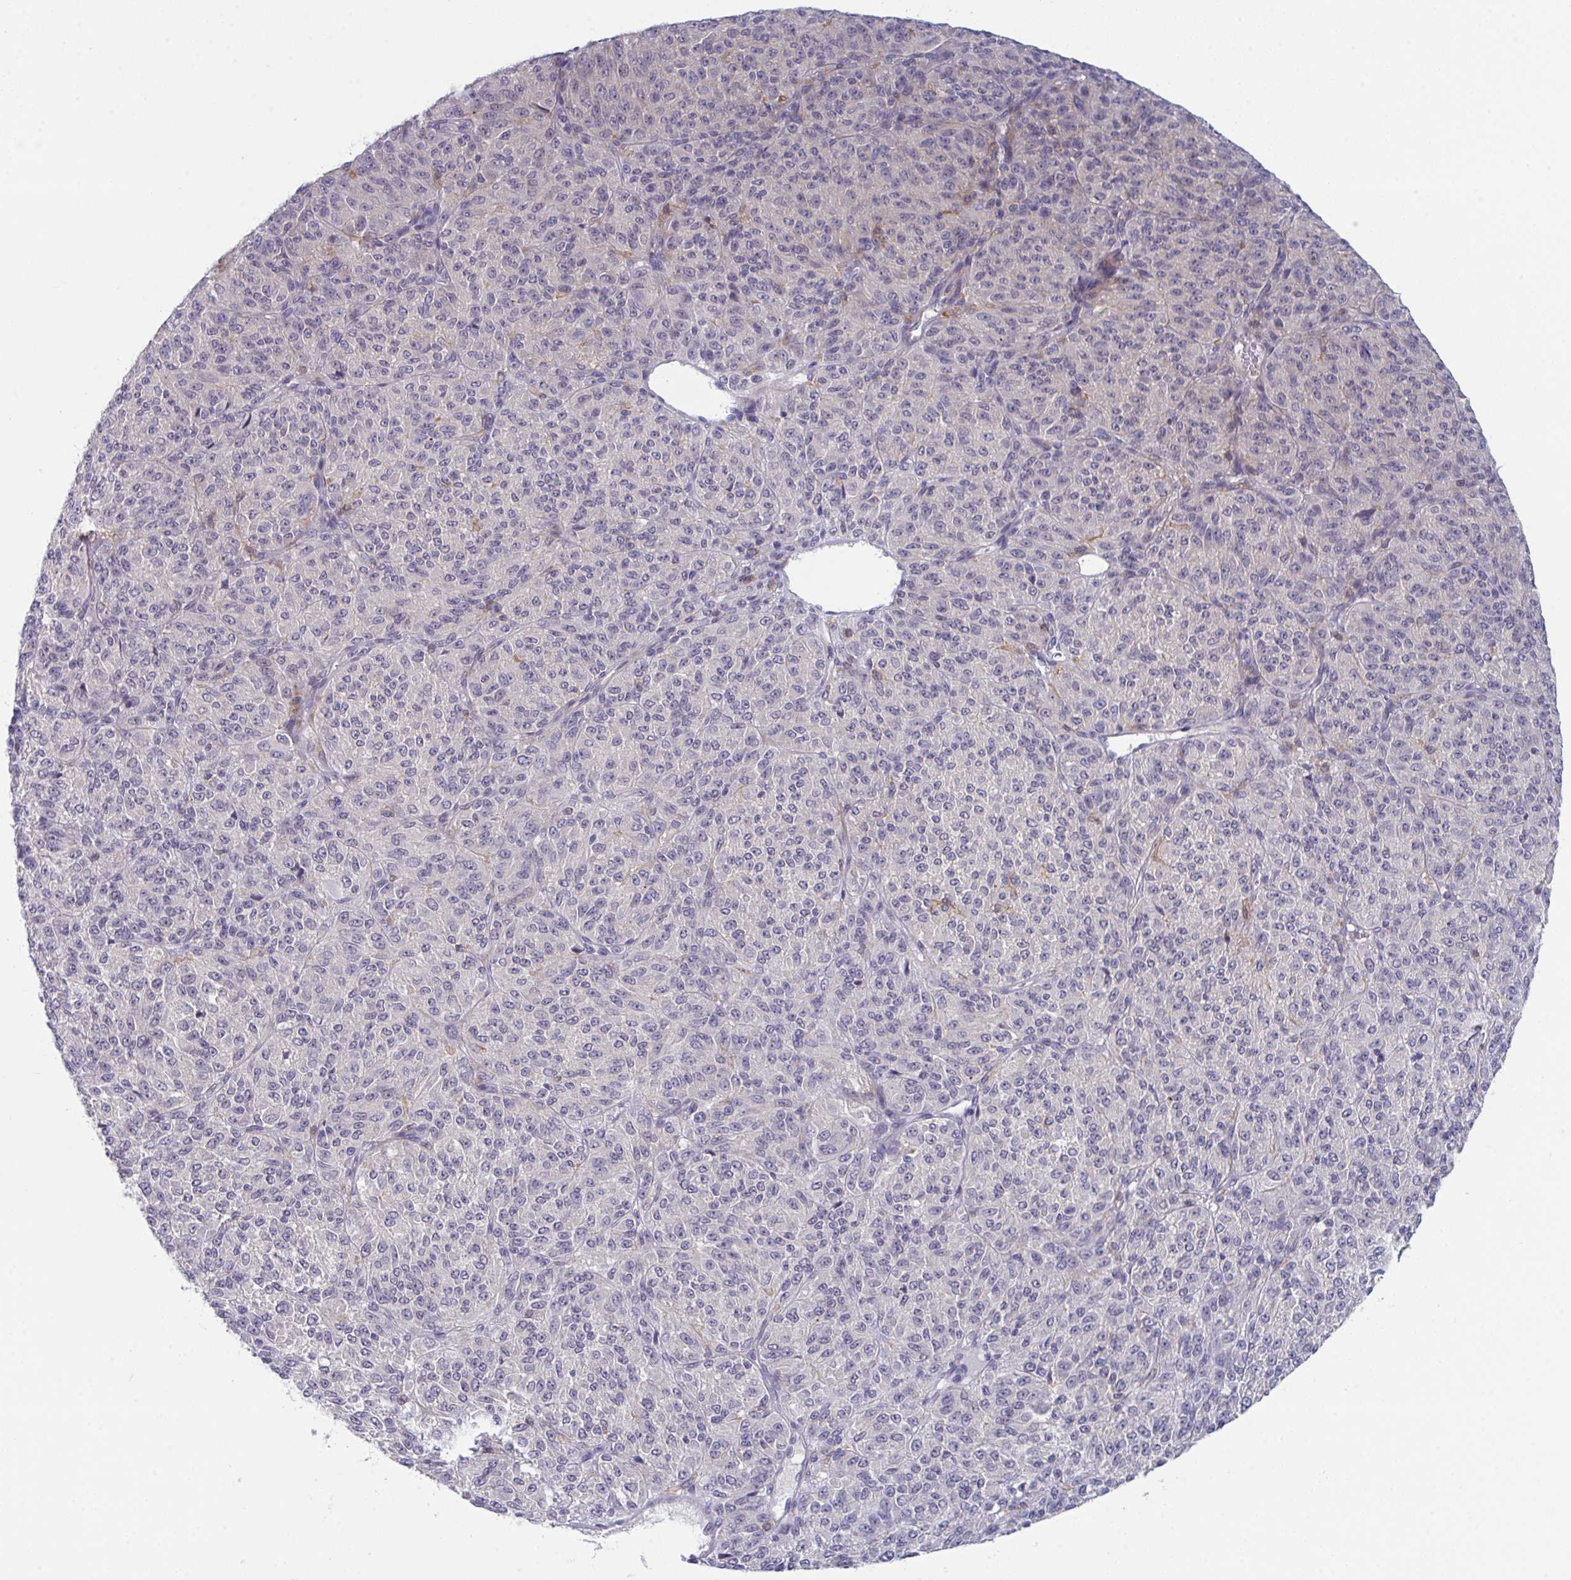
{"staining": {"intensity": "negative", "quantity": "none", "location": "none"}, "tissue": "melanoma", "cell_type": "Tumor cells", "image_type": "cancer", "snomed": [{"axis": "morphology", "description": "Malignant melanoma, Metastatic site"}, {"axis": "topography", "description": "Brain"}], "caption": "IHC of human malignant melanoma (metastatic site) displays no staining in tumor cells.", "gene": "DISP2", "patient": {"sex": "female", "age": 56}}